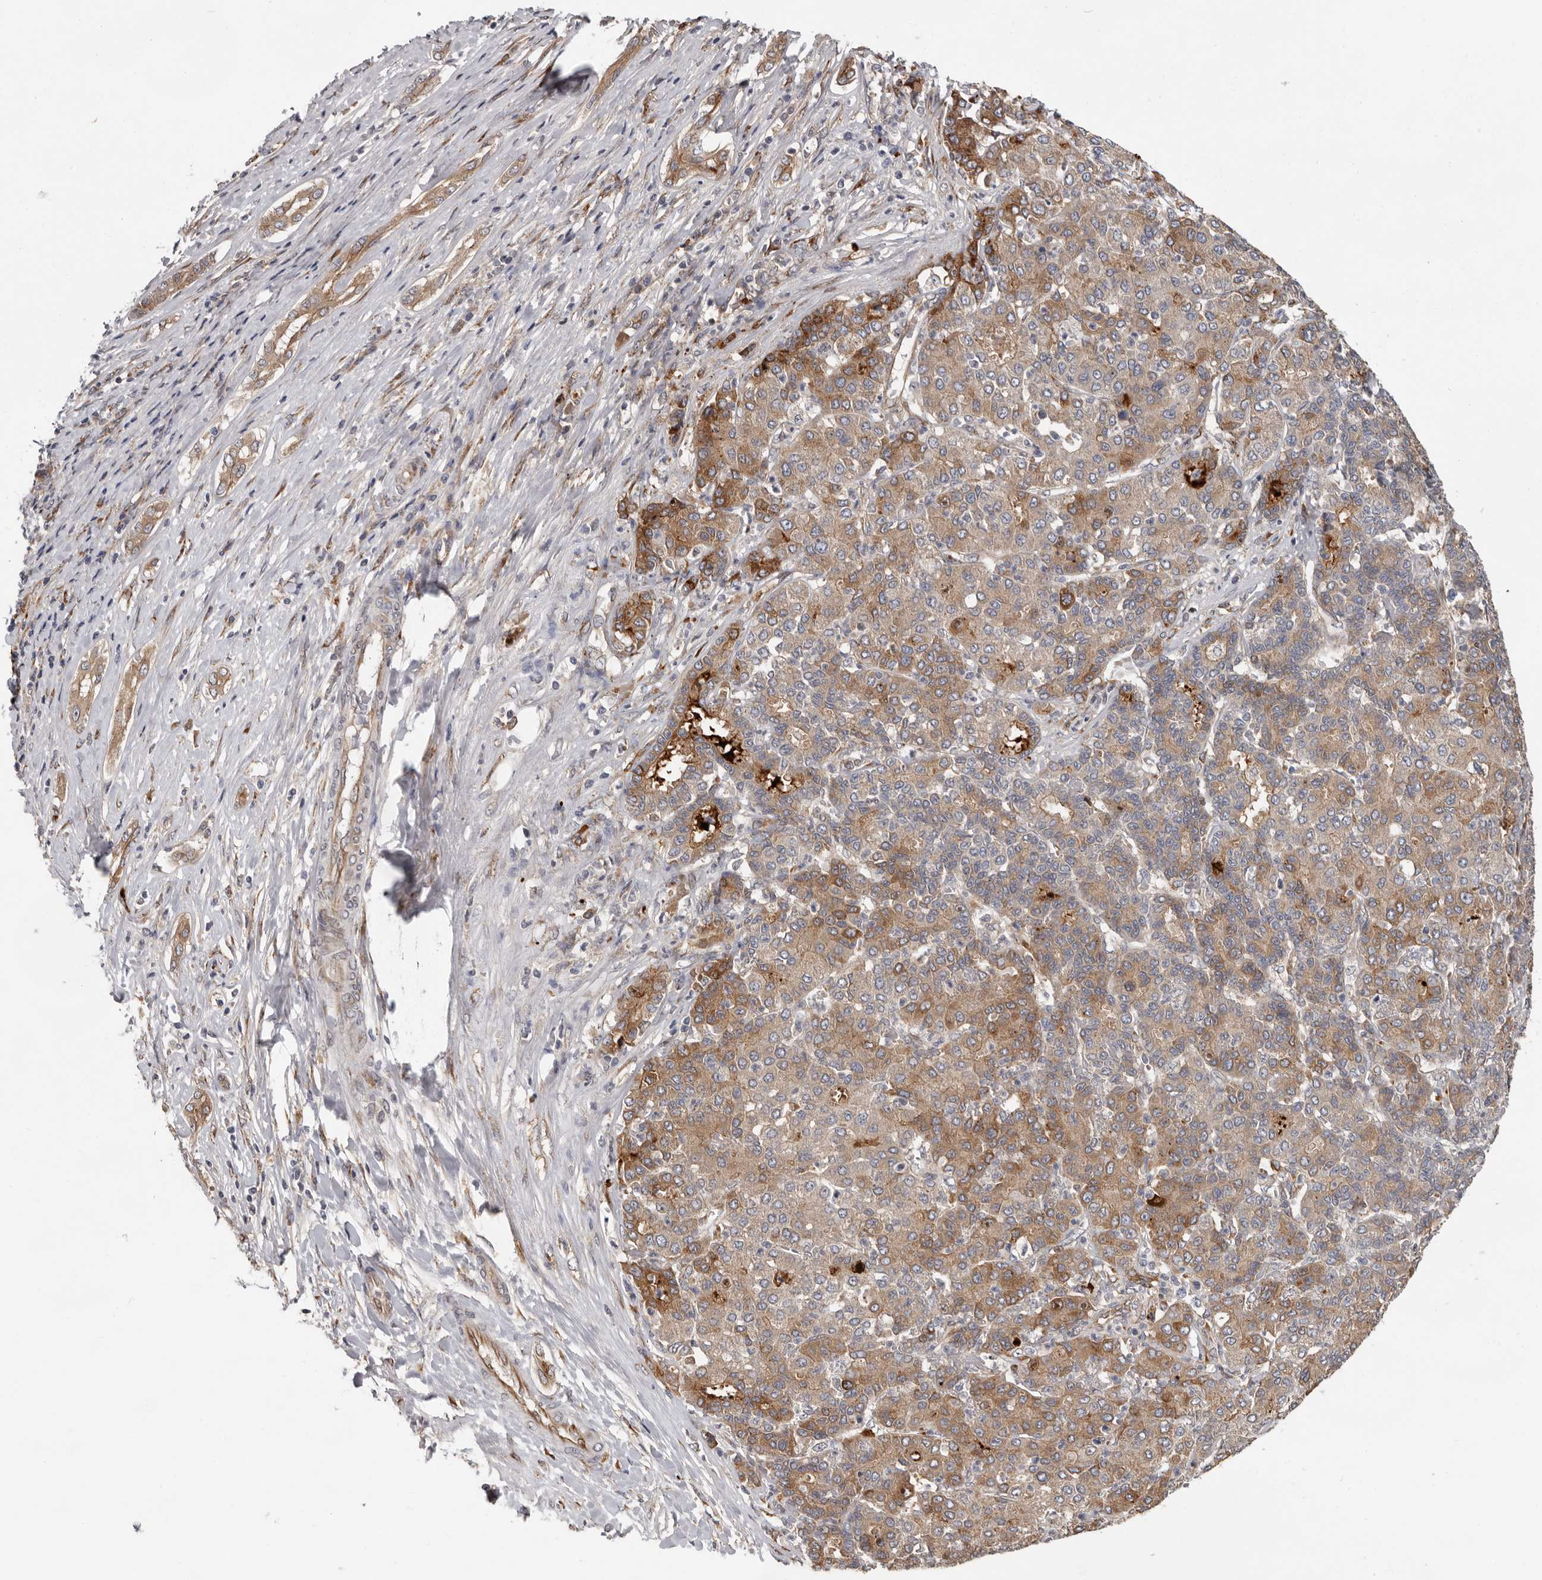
{"staining": {"intensity": "moderate", "quantity": ">75%", "location": "cytoplasmic/membranous"}, "tissue": "liver cancer", "cell_type": "Tumor cells", "image_type": "cancer", "snomed": [{"axis": "morphology", "description": "Carcinoma, Hepatocellular, NOS"}, {"axis": "topography", "description": "Liver"}], "caption": "Immunohistochemical staining of human liver cancer (hepatocellular carcinoma) reveals medium levels of moderate cytoplasmic/membranous protein expression in approximately >75% of tumor cells.", "gene": "MTF1", "patient": {"sex": "male", "age": 65}}